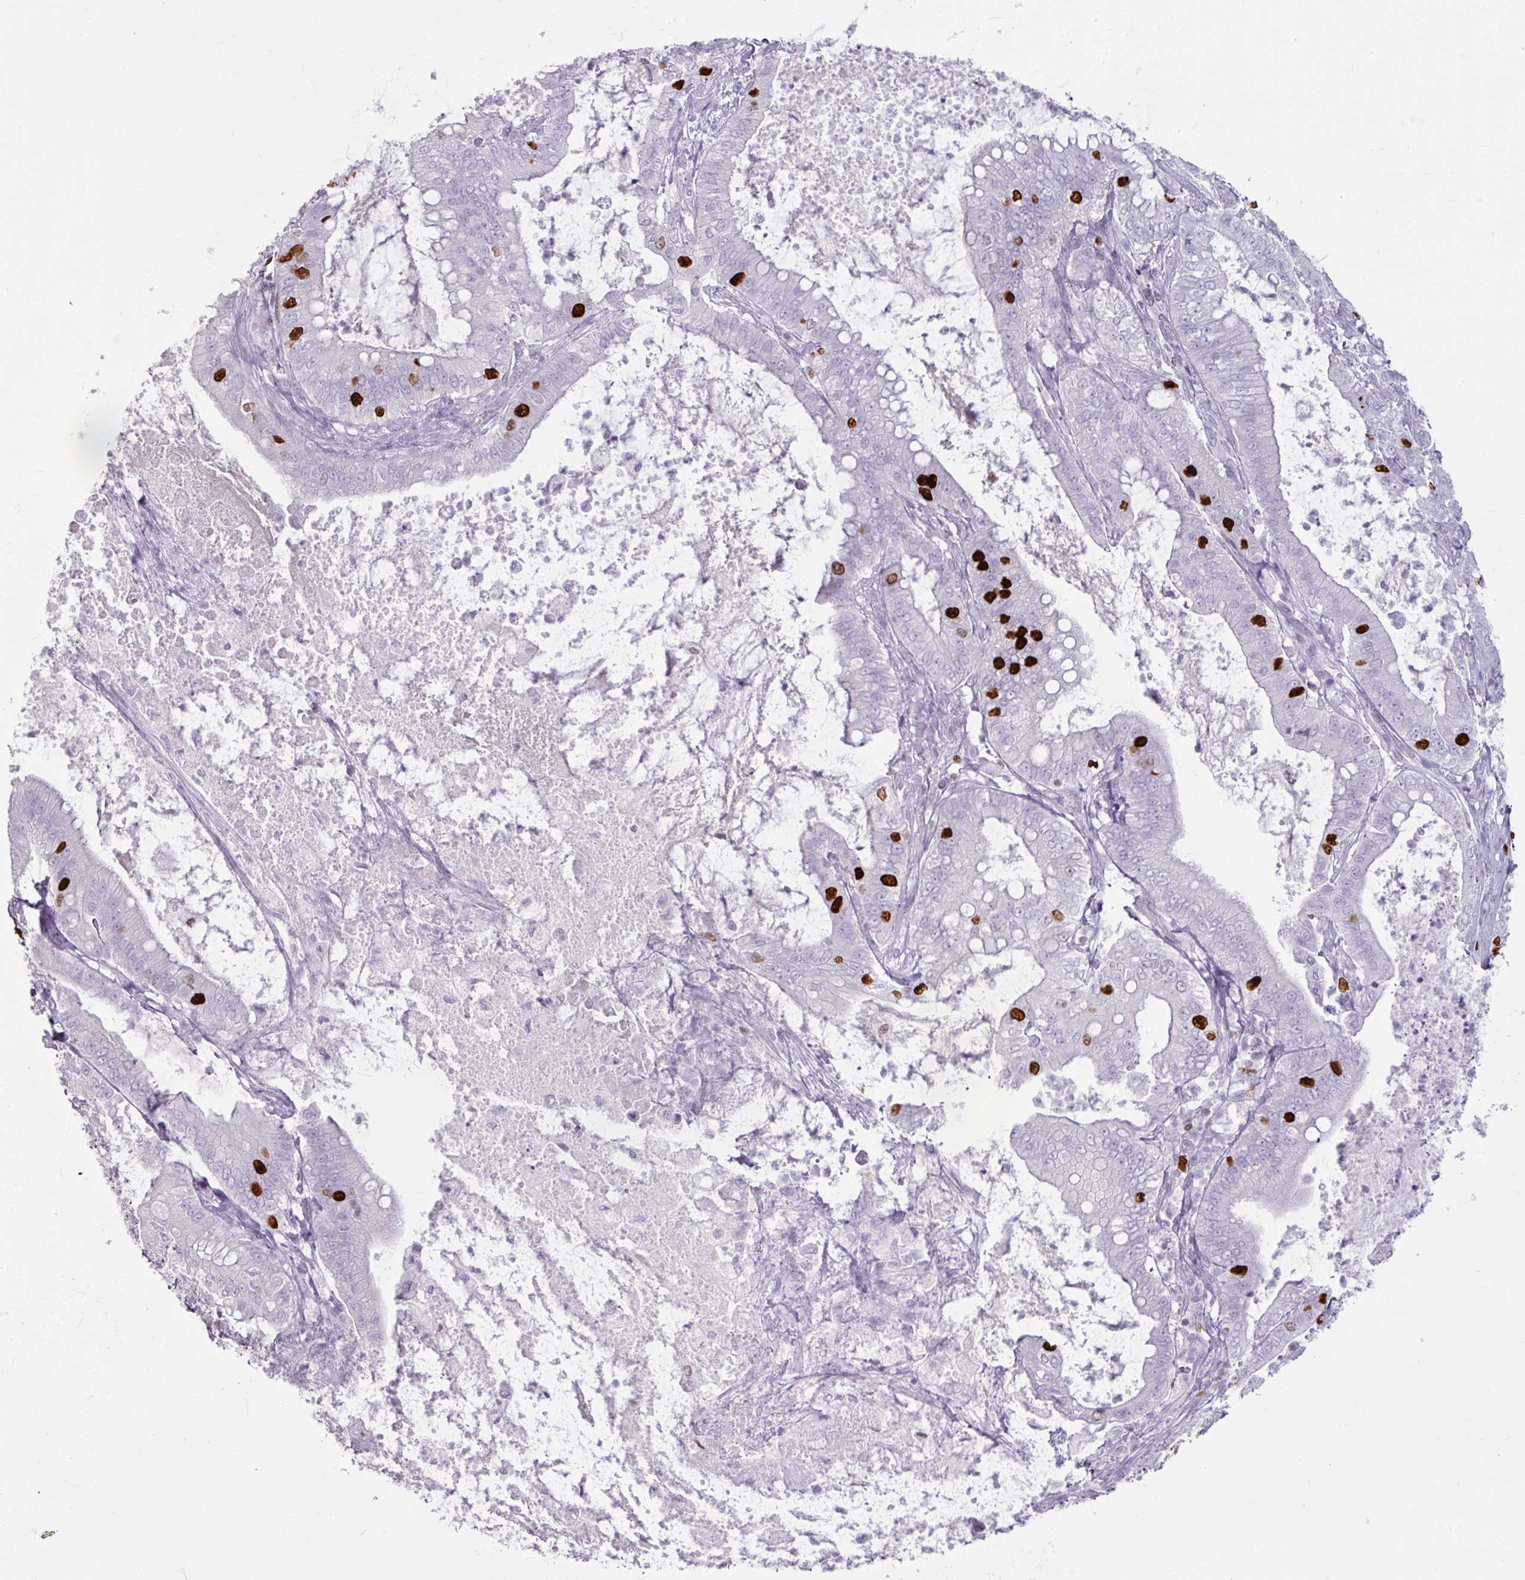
{"staining": {"intensity": "strong", "quantity": "<25%", "location": "nuclear"}, "tissue": "pancreatic cancer", "cell_type": "Tumor cells", "image_type": "cancer", "snomed": [{"axis": "morphology", "description": "Adenocarcinoma, NOS"}, {"axis": "topography", "description": "Pancreas"}], "caption": "Protein expression analysis of pancreatic adenocarcinoma reveals strong nuclear positivity in approximately <25% of tumor cells. The protein is shown in brown color, while the nuclei are stained blue.", "gene": "ATAD2", "patient": {"sex": "male", "age": 71}}